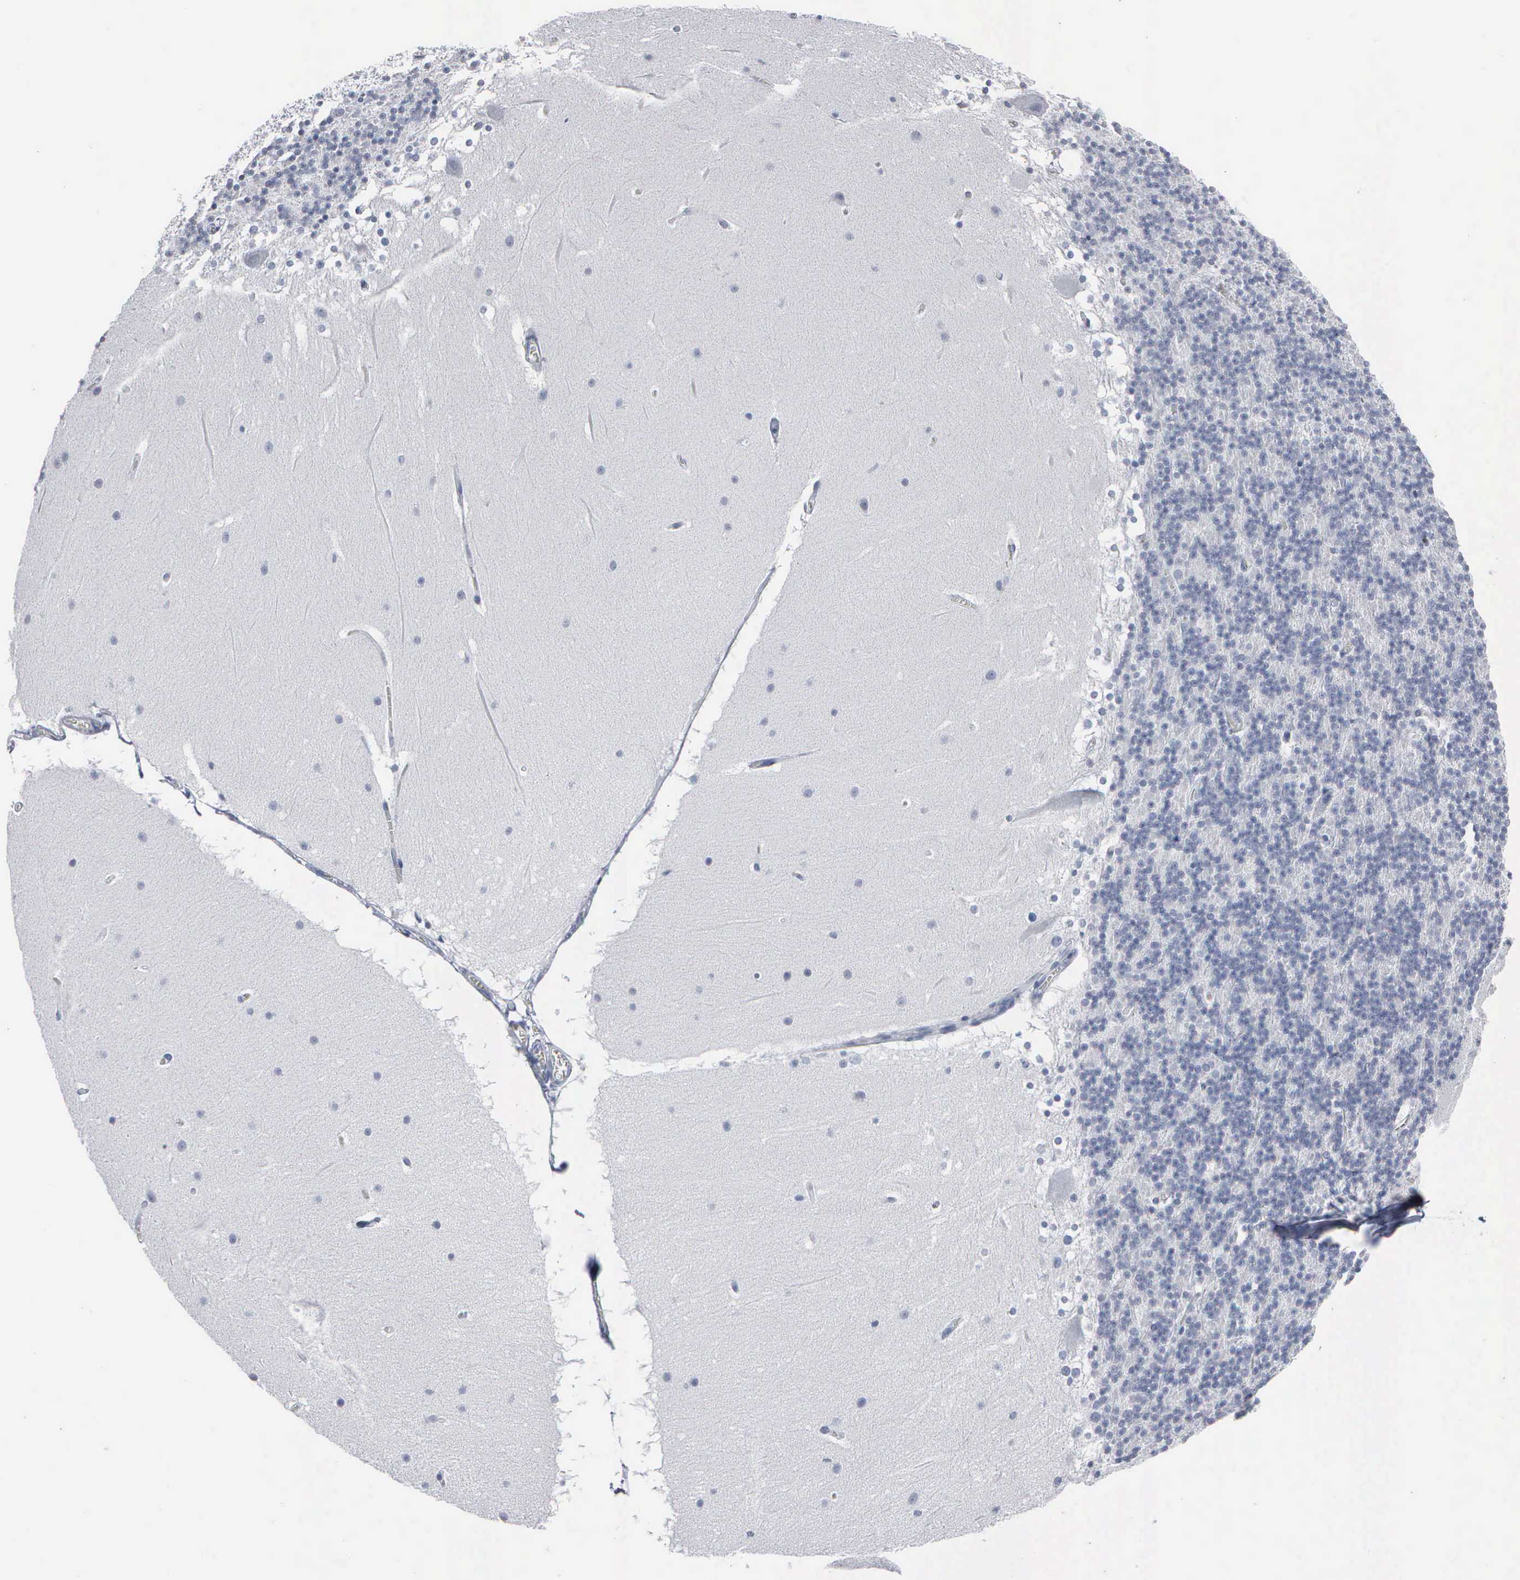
{"staining": {"intensity": "negative", "quantity": "none", "location": "none"}, "tissue": "cerebellum", "cell_type": "Cells in granular layer", "image_type": "normal", "snomed": [{"axis": "morphology", "description": "Normal tissue, NOS"}, {"axis": "topography", "description": "Cerebellum"}], "caption": "Protein analysis of benign cerebellum displays no significant positivity in cells in granular layer. (Brightfield microscopy of DAB (3,3'-diaminobenzidine) IHC at high magnification).", "gene": "CCNB1", "patient": {"sex": "female", "age": 19}}